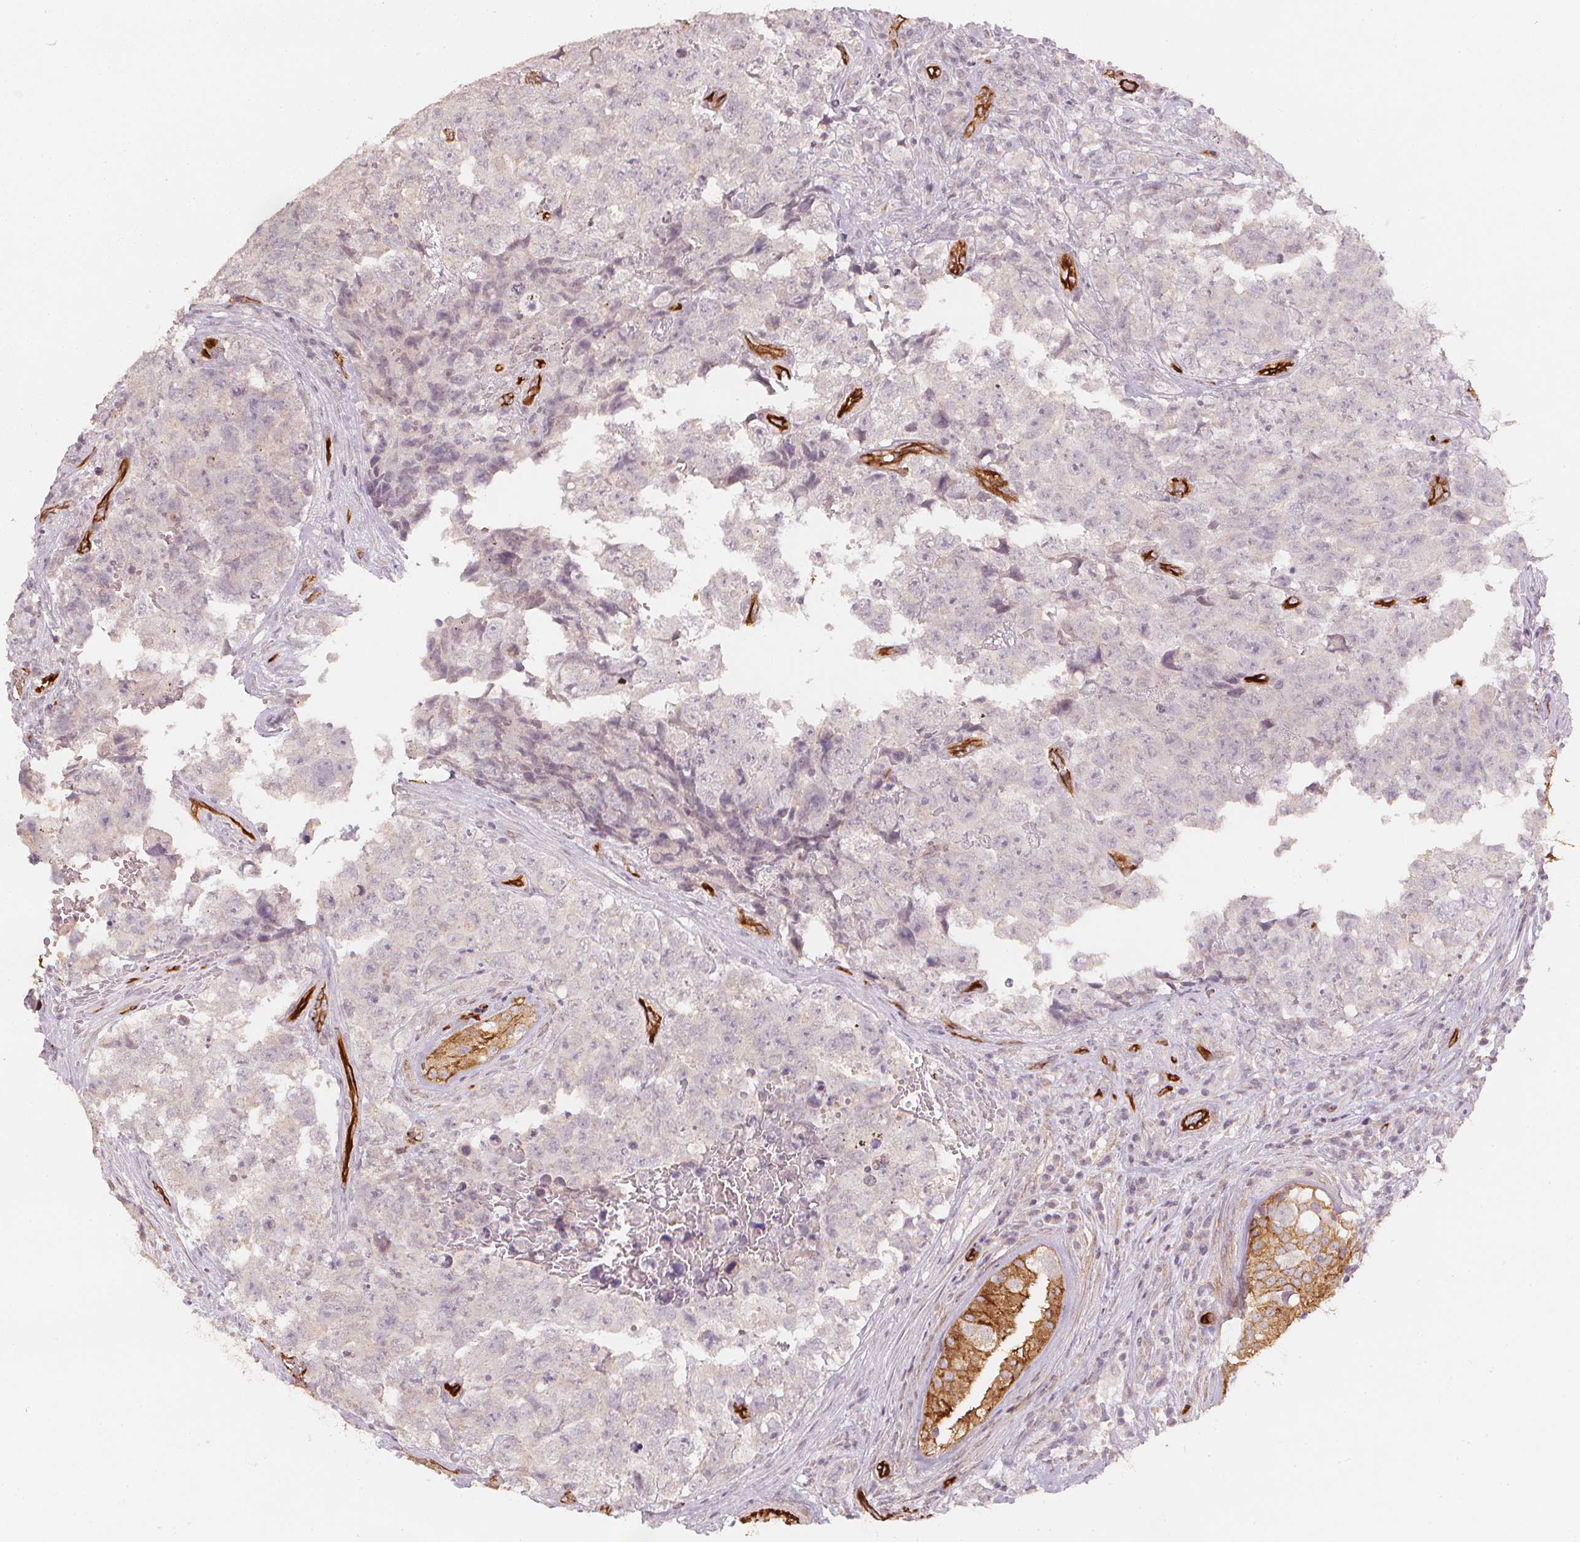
{"staining": {"intensity": "negative", "quantity": "none", "location": "none"}, "tissue": "testis cancer", "cell_type": "Tumor cells", "image_type": "cancer", "snomed": [{"axis": "morphology", "description": "Carcinoma, Embryonal, NOS"}, {"axis": "topography", "description": "Testis"}], "caption": "An immunohistochemistry (IHC) histopathology image of embryonal carcinoma (testis) is shown. There is no staining in tumor cells of embryonal carcinoma (testis). (IHC, brightfield microscopy, high magnification).", "gene": "CIB1", "patient": {"sex": "male", "age": 18}}